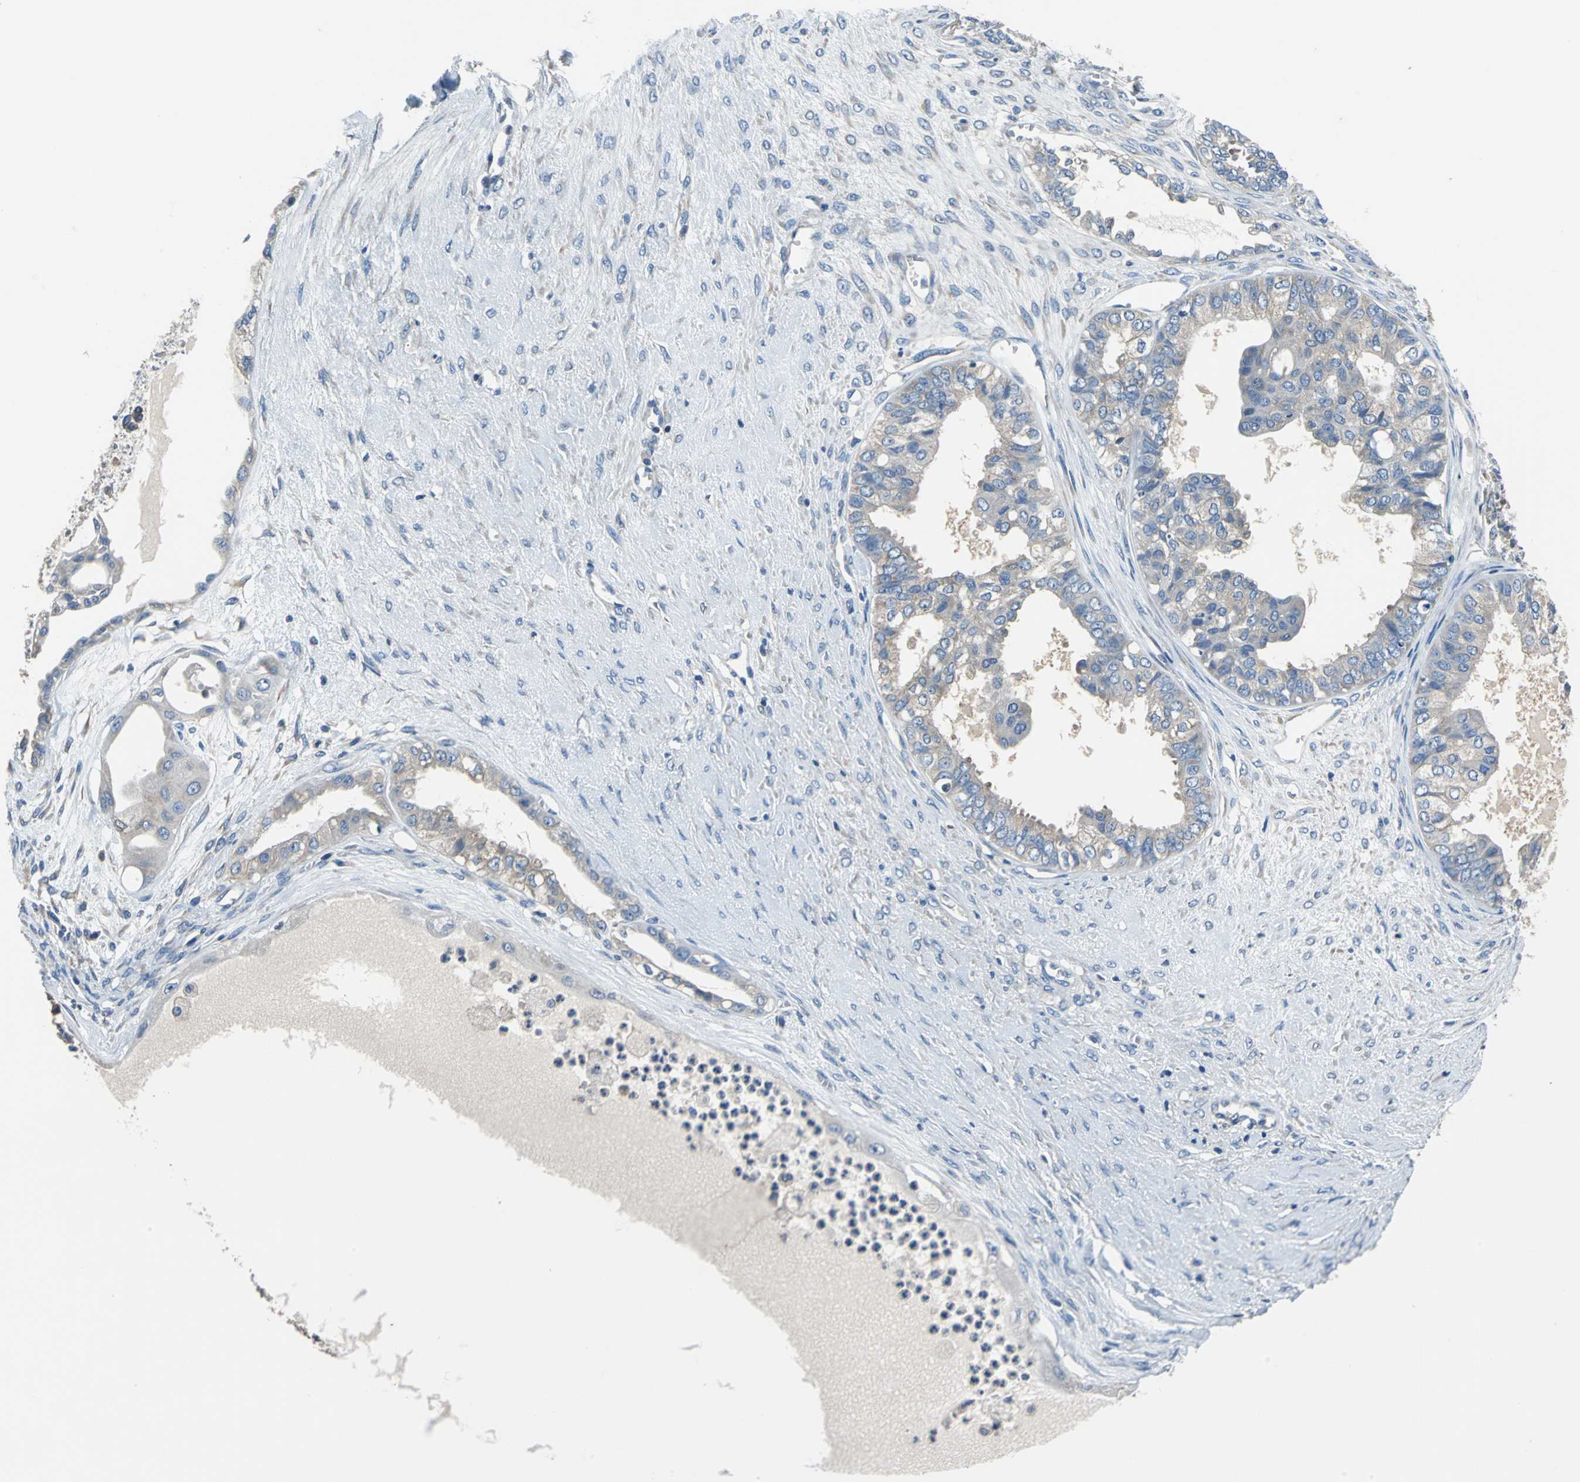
{"staining": {"intensity": "weak", "quantity": "<25%", "location": "cytoplasmic/membranous"}, "tissue": "ovarian cancer", "cell_type": "Tumor cells", "image_type": "cancer", "snomed": [{"axis": "morphology", "description": "Carcinoma, NOS"}, {"axis": "morphology", "description": "Carcinoma, endometroid"}, {"axis": "topography", "description": "Ovary"}], "caption": "Immunohistochemistry (IHC) of human ovarian cancer displays no positivity in tumor cells.", "gene": "PRKCA", "patient": {"sex": "female", "age": 50}}